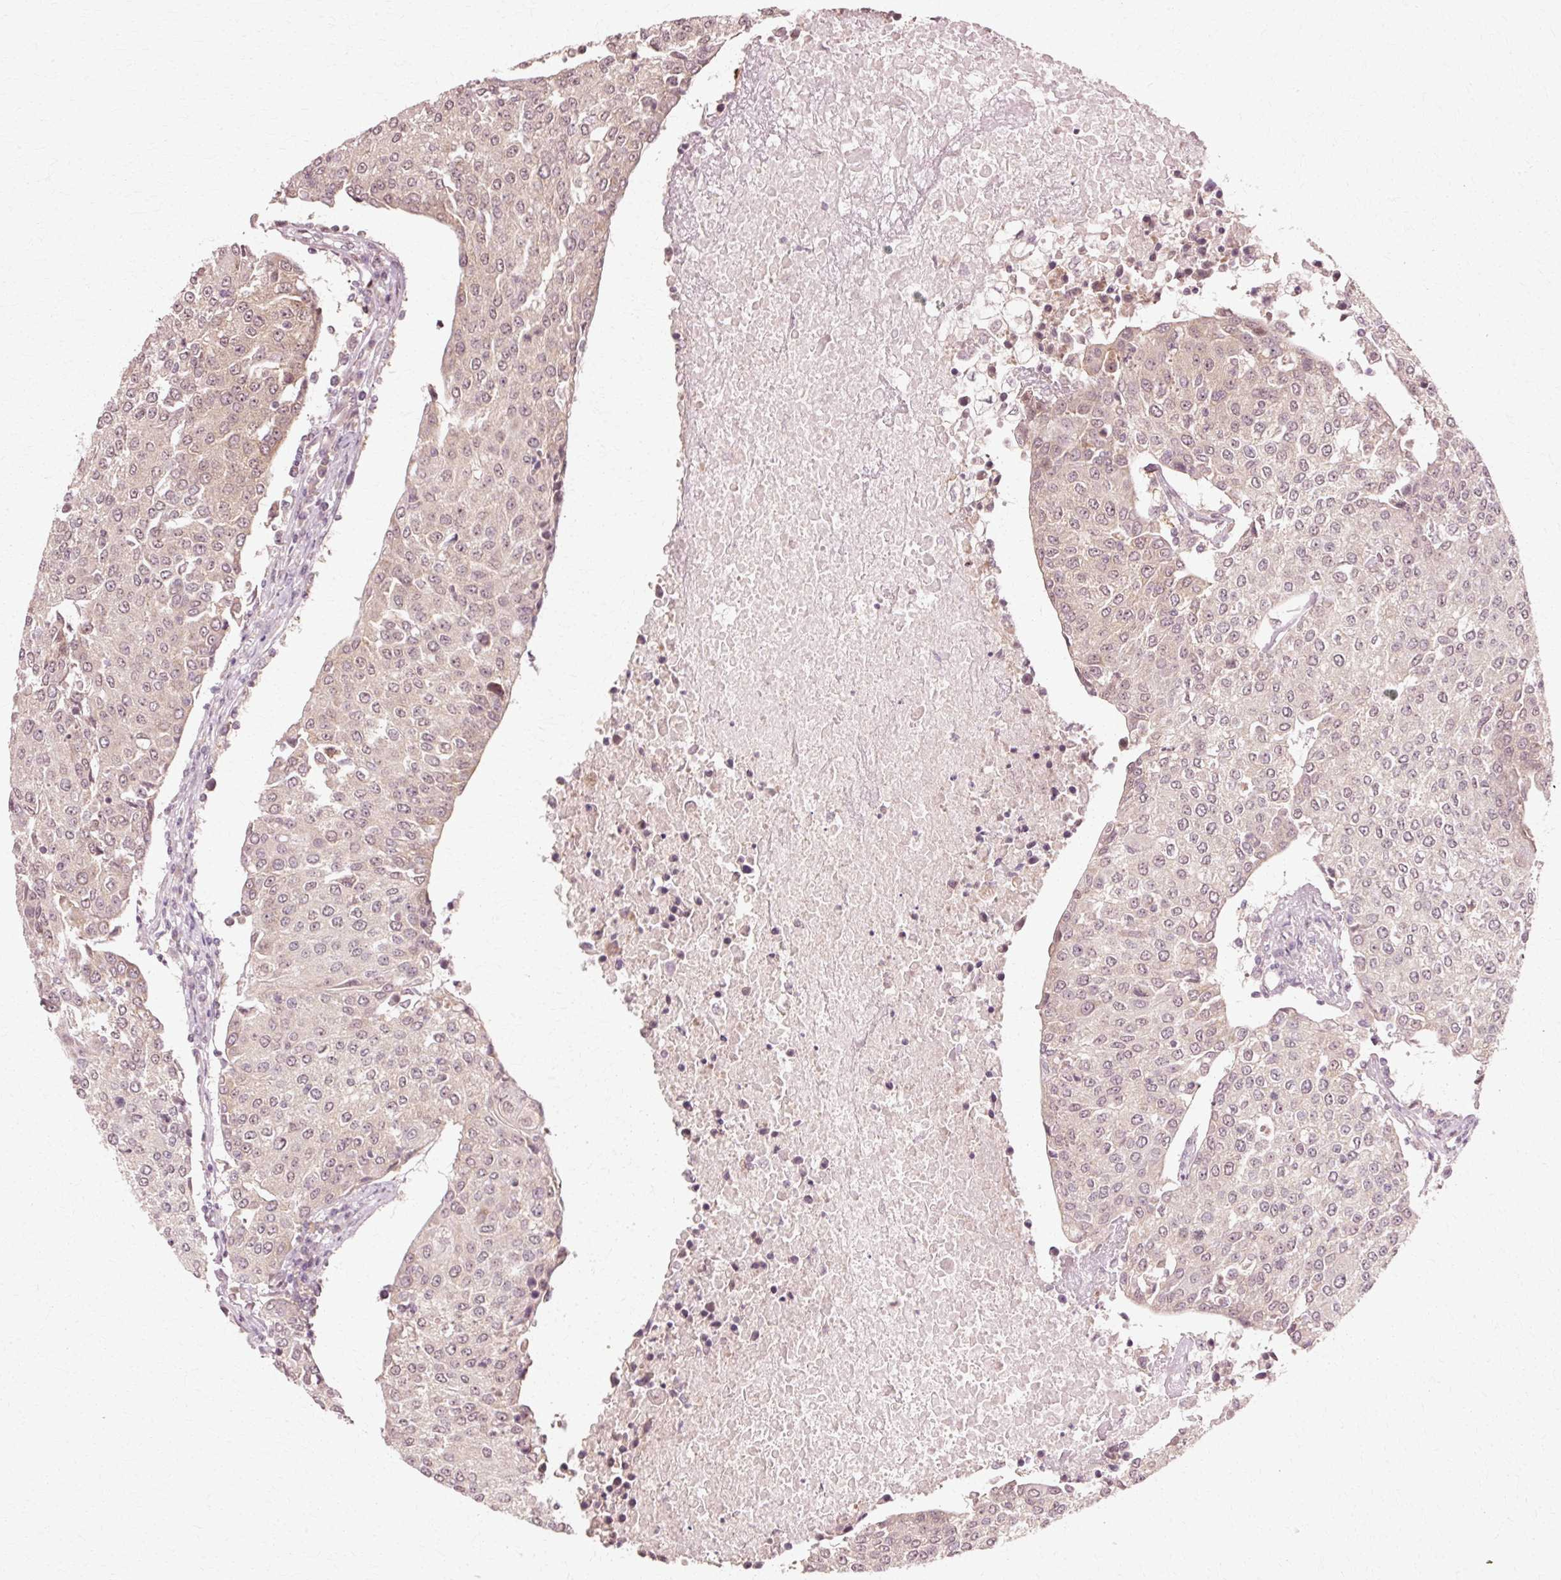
{"staining": {"intensity": "weak", "quantity": ">75%", "location": "cytoplasmic/membranous"}, "tissue": "urothelial cancer", "cell_type": "Tumor cells", "image_type": "cancer", "snomed": [{"axis": "morphology", "description": "Urothelial carcinoma, High grade"}, {"axis": "topography", "description": "Urinary bladder"}], "caption": "Urothelial cancer was stained to show a protein in brown. There is low levels of weak cytoplasmic/membranous positivity in approximately >75% of tumor cells.", "gene": "RGPD5", "patient": {"sex": "female", "age": 85}}